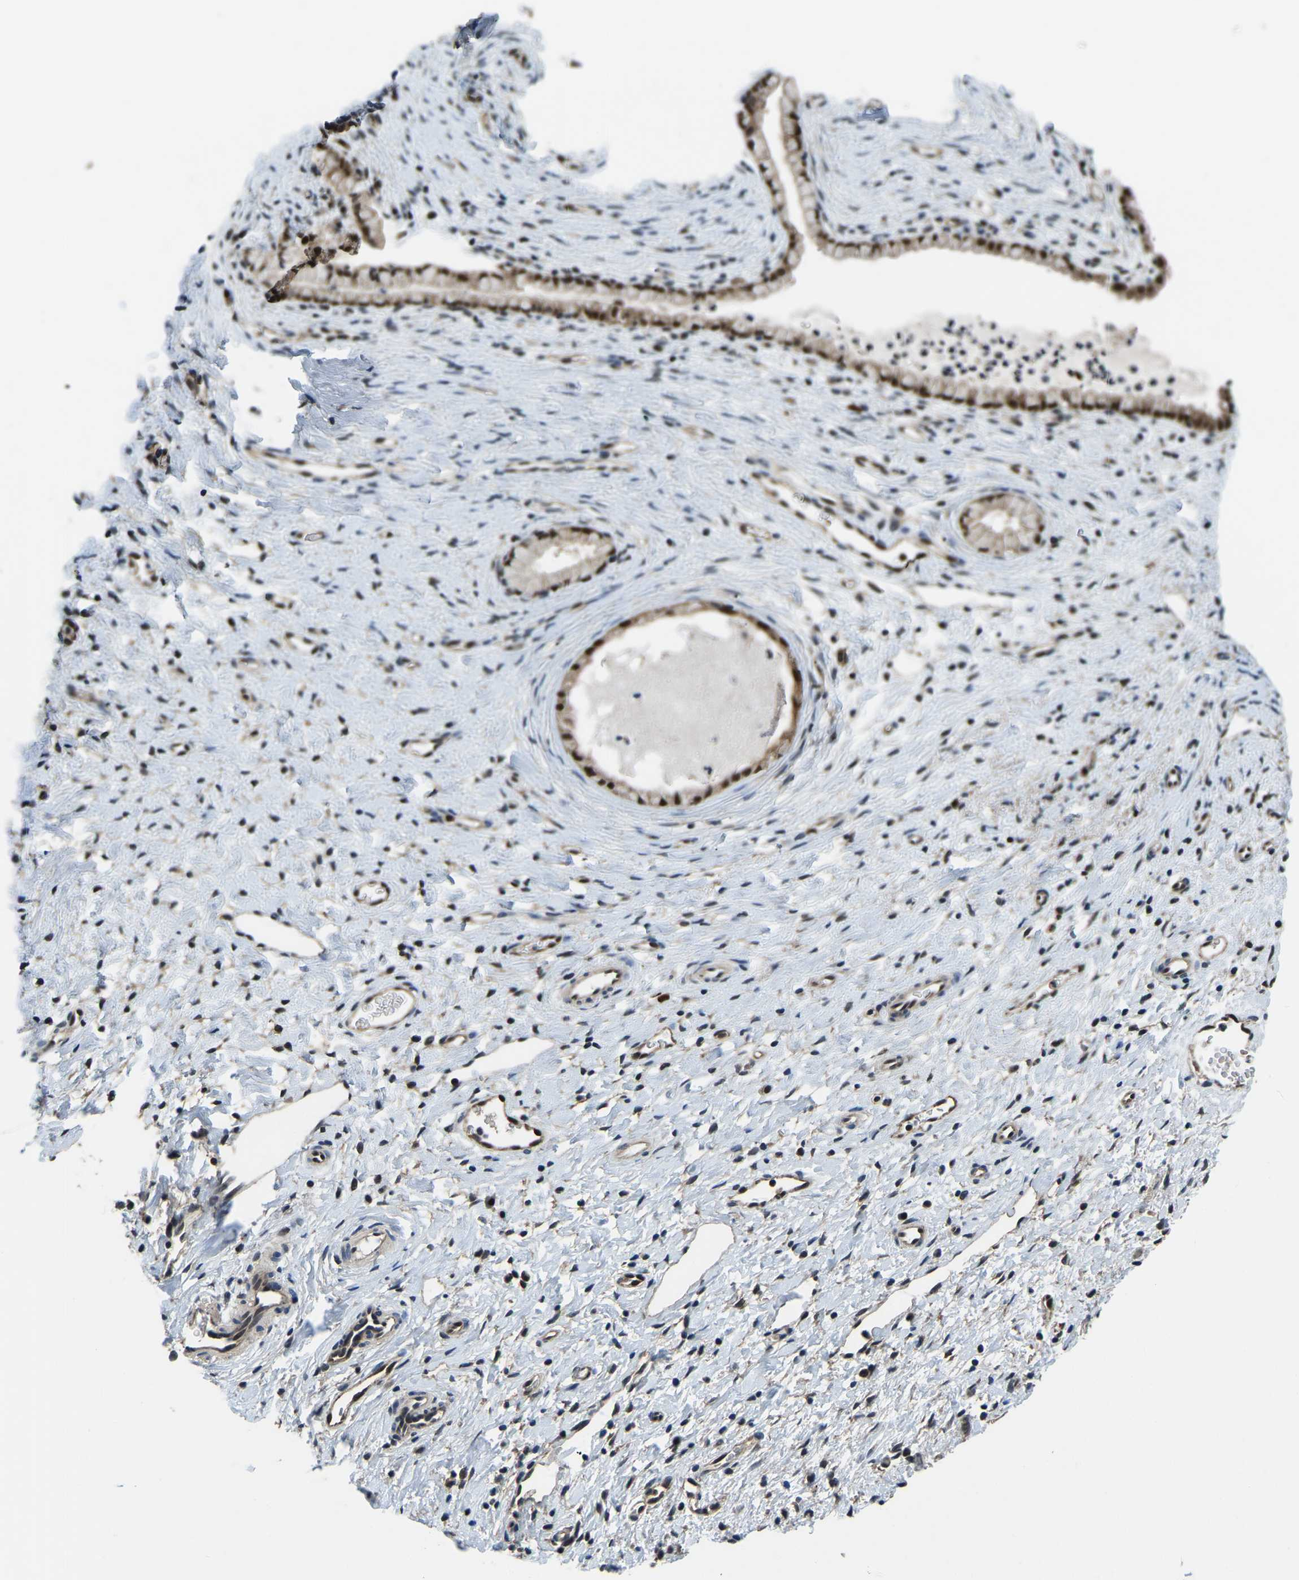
{"staining": {"intensity": "strong", "quantity": ">75%", "location": "nuclear"}, "tissue": "cervix", "cell_type": "Glandular cells", "image_type": "normal", "snomed": [{"axis": "morphology", "description": "Normal tissue, NOS"}, {"axis": "topography", "description": "Cervix"}], "caption": "Protein analysis of normal cervix exhibits strong nuclear expression in approximately >75% of glandular cells. The protein of interest is shown in brown color, while the nuclei are stained blue.", "gene": "DFFA", "patient": {"sex": "female", "age": 72}}